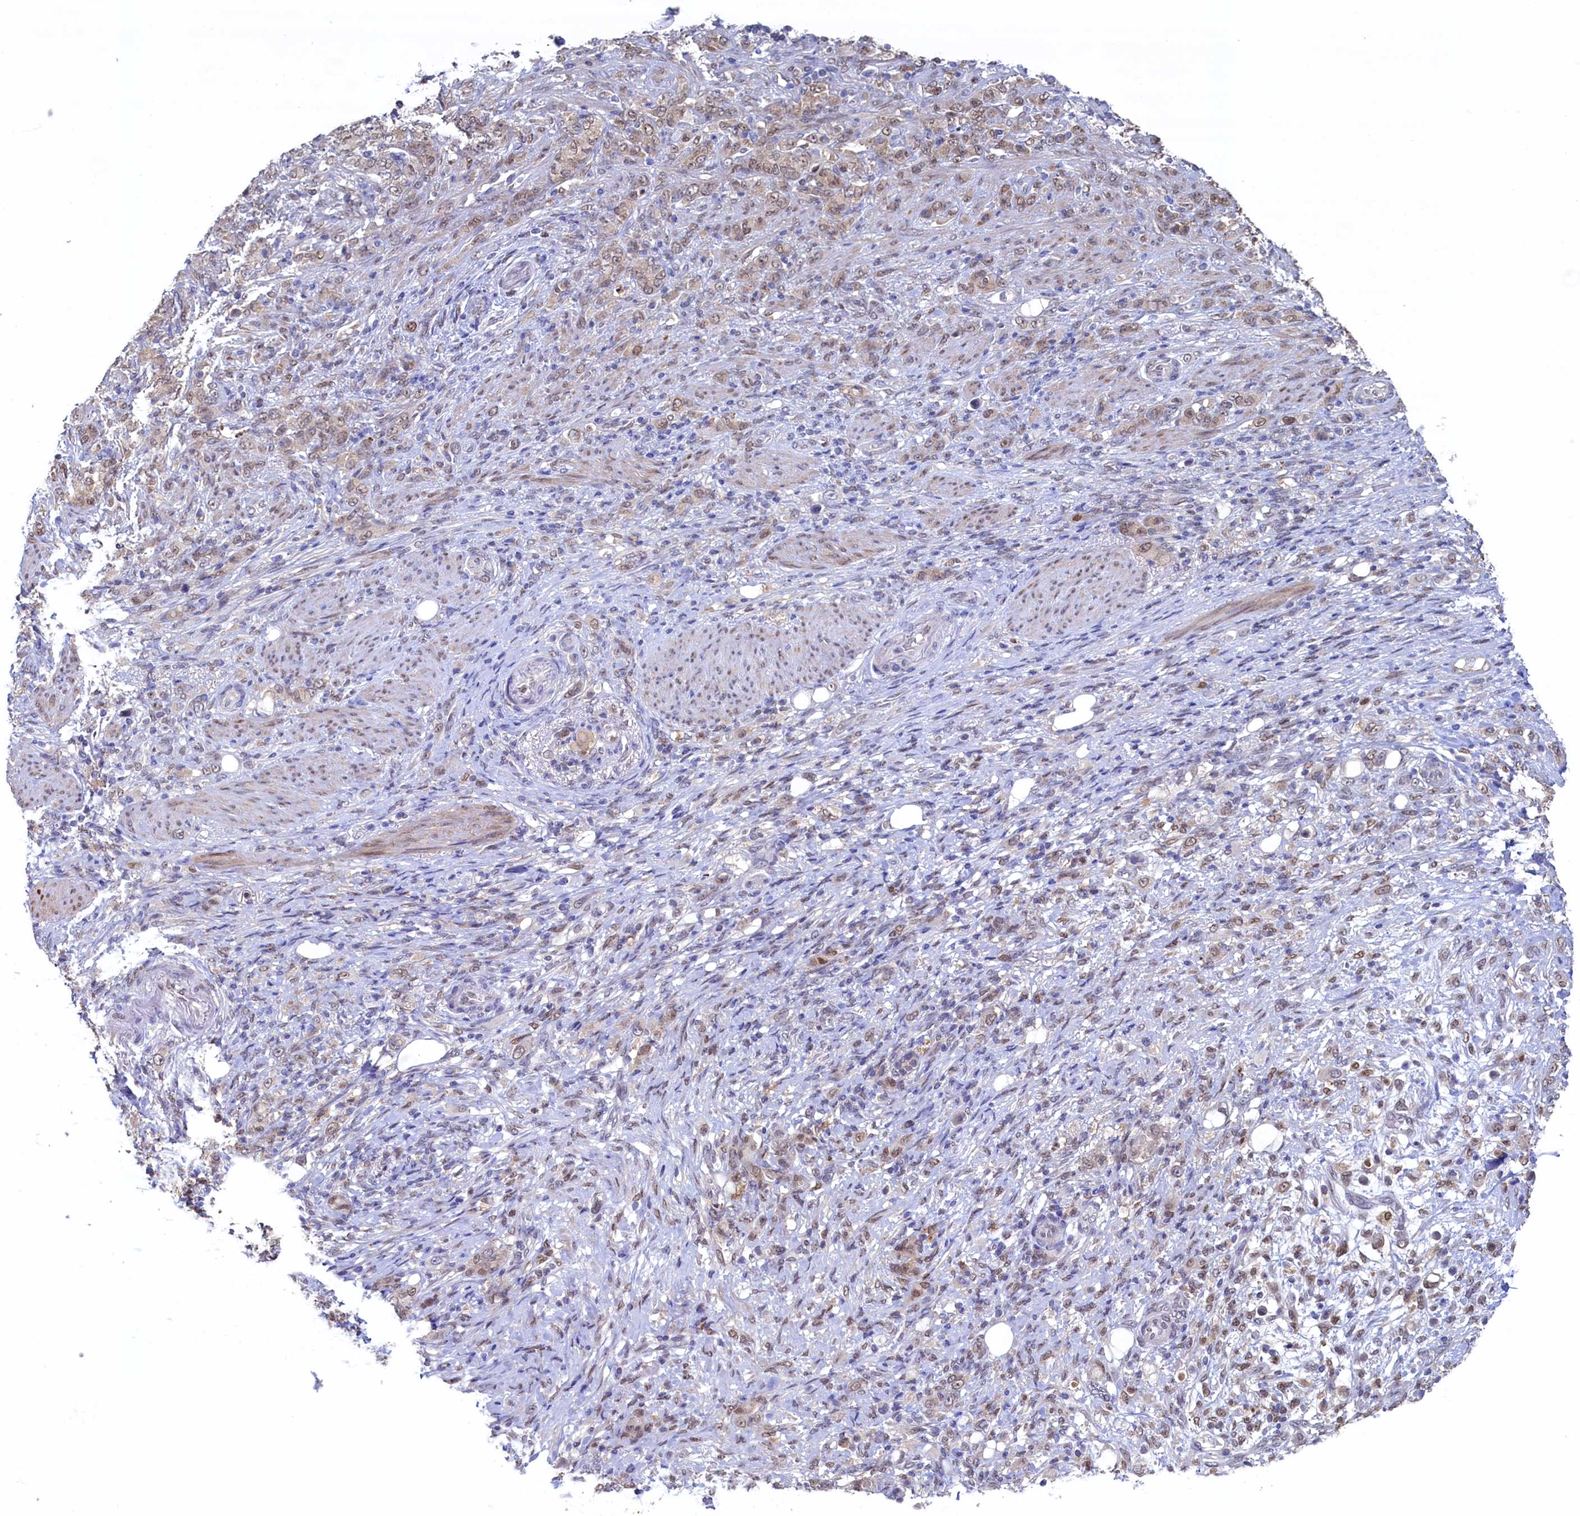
{"staining": {"intensity": "weak", "quantity": ">75%", "location": "nuclear"}, "tissue": "stomach cancer", "cell_type": "Tumor cells", "image_type": "cancer", "snomed": [{"axis": "morphology", "description": "Adenocarcinoma, NOS"}, {"axis": "topography", "description": "Stomach"}], "caption": "IHC of stomach adenocarcinoma shows low levels of weak nuclear staining in about >75% of tumor cells.", "gene": "AHCY", "patient": {"sex": "female", "age": 79}}